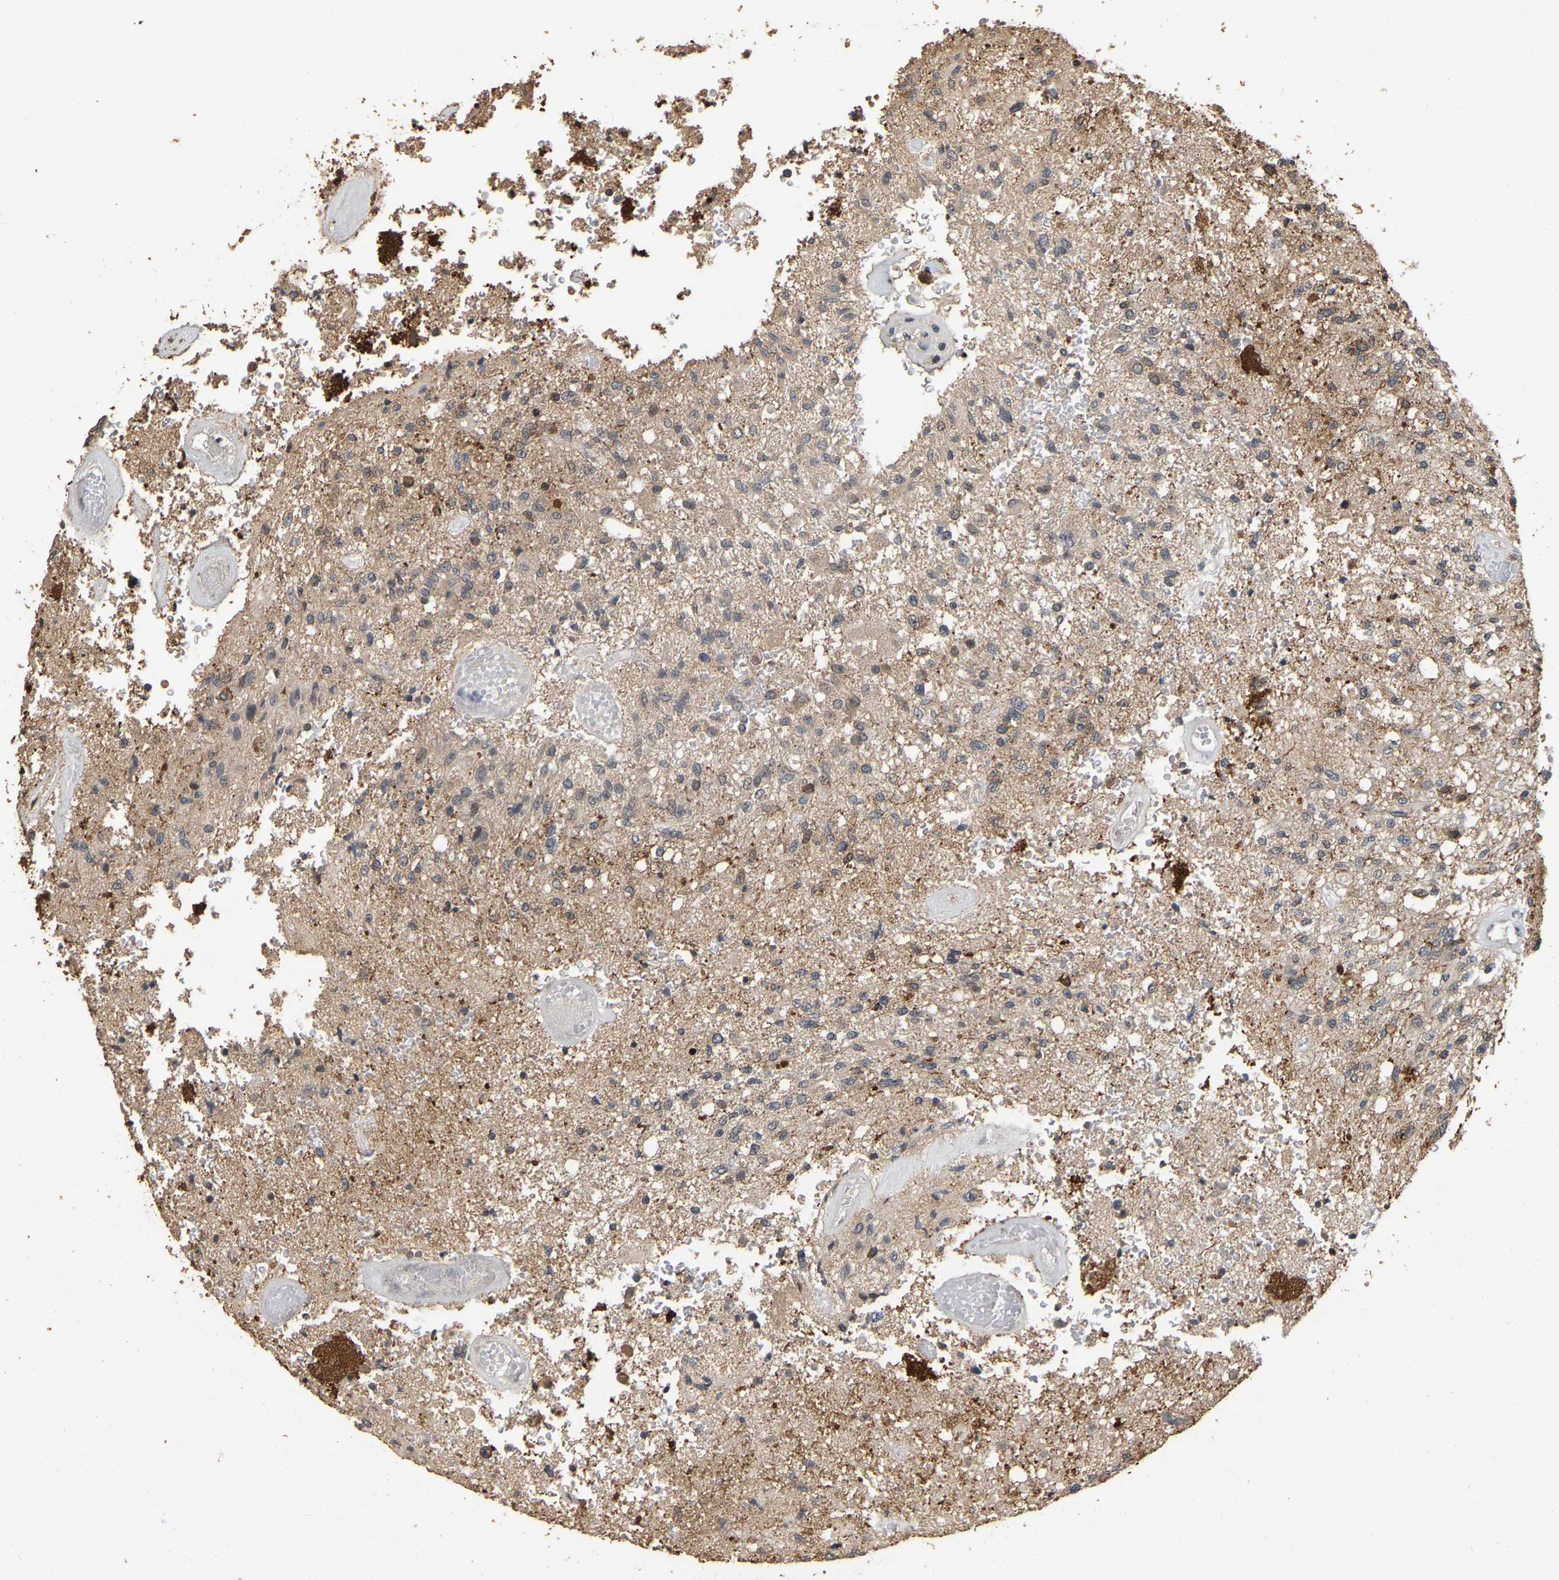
{"staining": {"intensity": "weak", "quantity": "<25%", "location": "cytoplasmic/membranous"}, "tissue": "glioma", "cell_type": "Tumor cells", "image_type": "cancer", "snomed": [{"axis": "morphology", "description": "Normal tissue, NOS"}, {"axis": "morphology", "description": "Glioma, malignant, High grade"}, {"axis": "topography", "description": "Cerebral cortex"}], "caption": "This is a histopathology image of immunohistochemistry (IHC) staining of malignant glioma (high-grade), which shows no positivity in tumor cells.", "gene": "NCS1", "patient": {"sex": "male", "age": 77}}